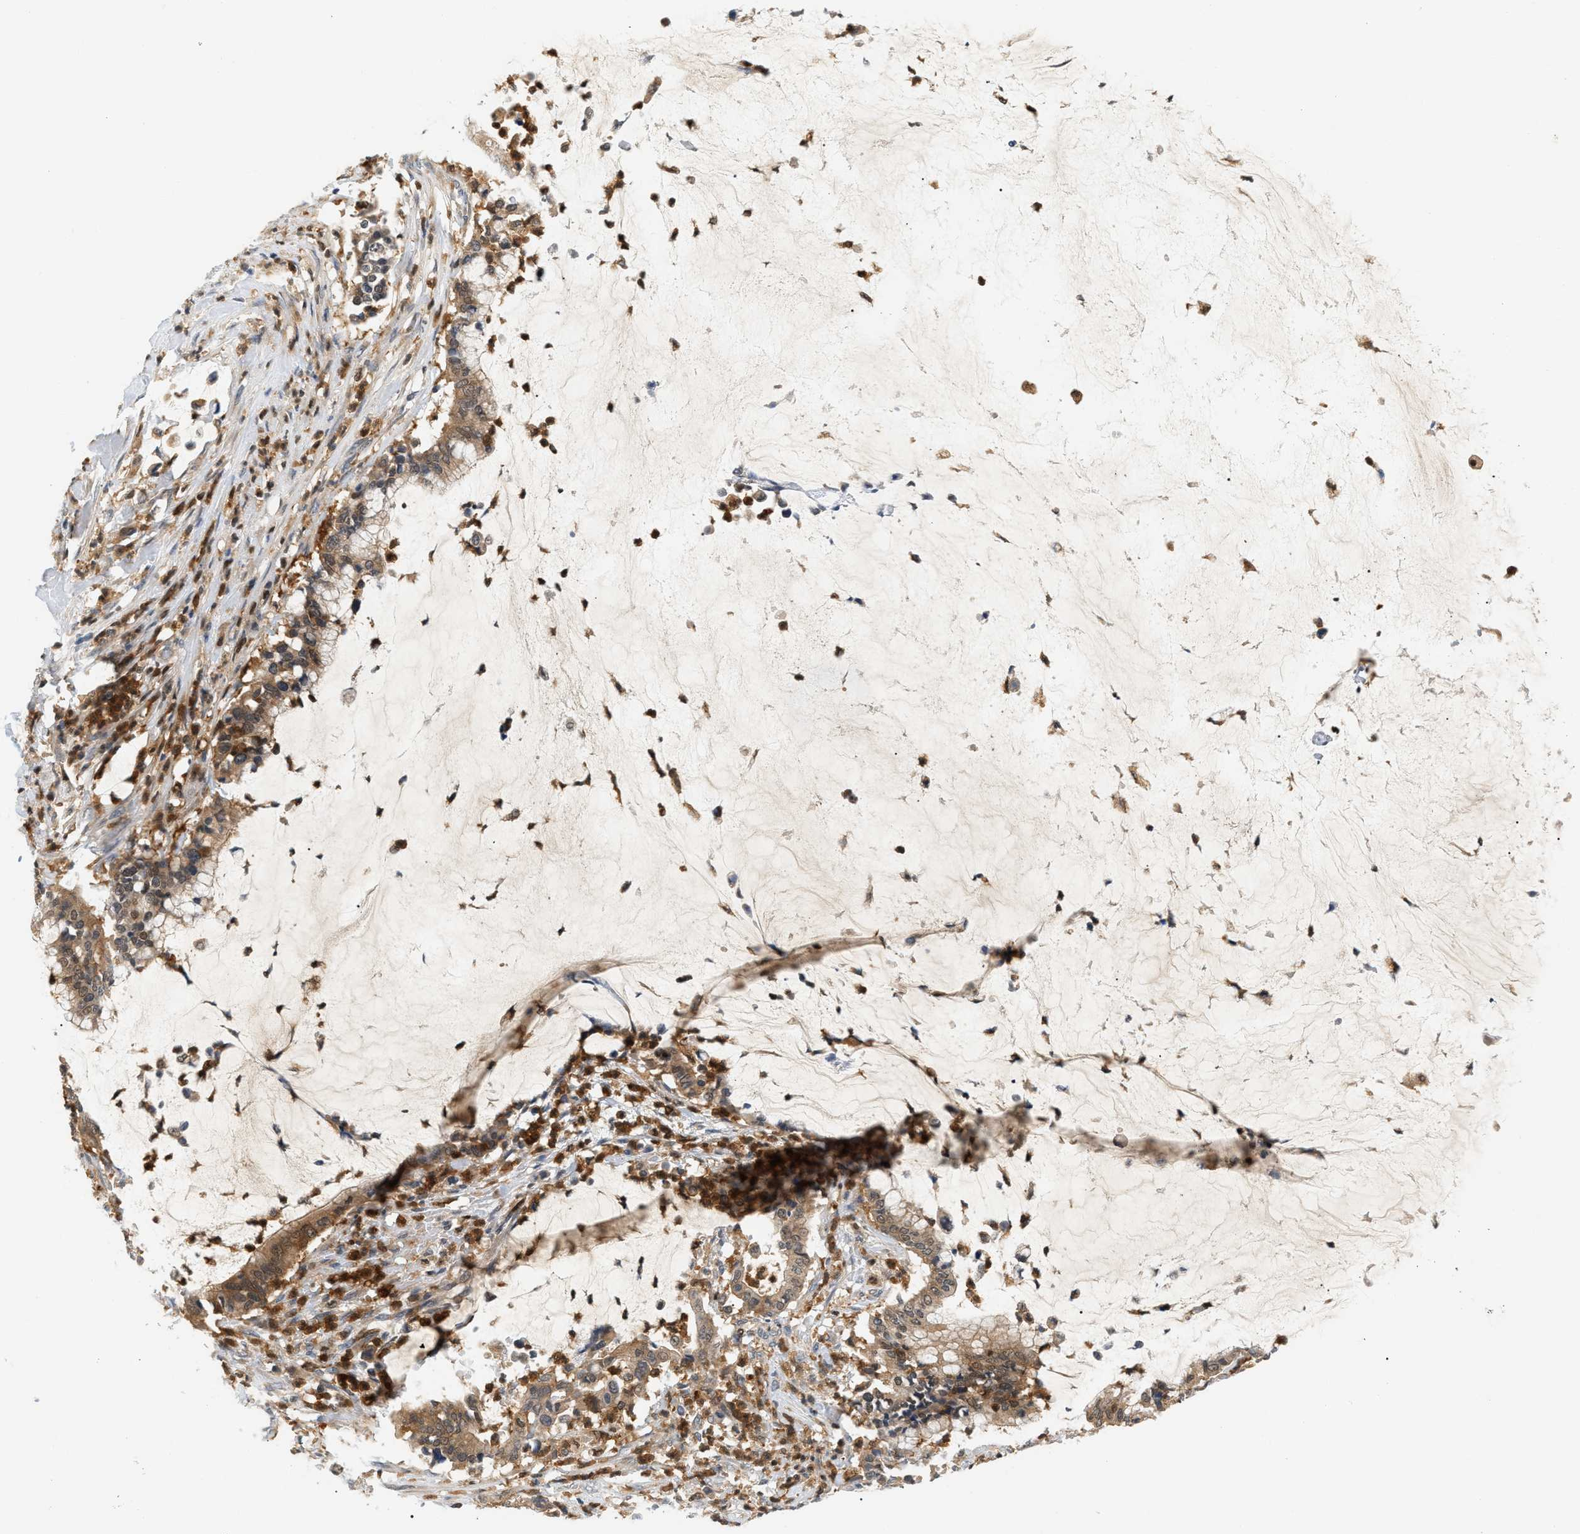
{"staining": {"intensity": "moderate", "quantity": ">75%", "location": "cytoplasmic/membranous,nuclear"}, "tissue": "pancreatic cancer", "cell_type": "Tumor cells", "image_type": "cancer", "snomed": [{"axis": "morphology", "description": "Adenocarcinoma, NOS"}, {"axis": "topography", "description": "Pancreas"}], "caption": "Immunohistochemical staining of pancreatic adenocarcinoma demonstrates medium levels of moderate cytoplasmic/membranous and nuclear staining in approximately >75% of tumor cells. (DAB (3,3'-diaminobenzidine) IHC with brightfield microscopy, high magnification).", "gene": "PYCARD", "patient": {"sex": "male", "age": 41}}